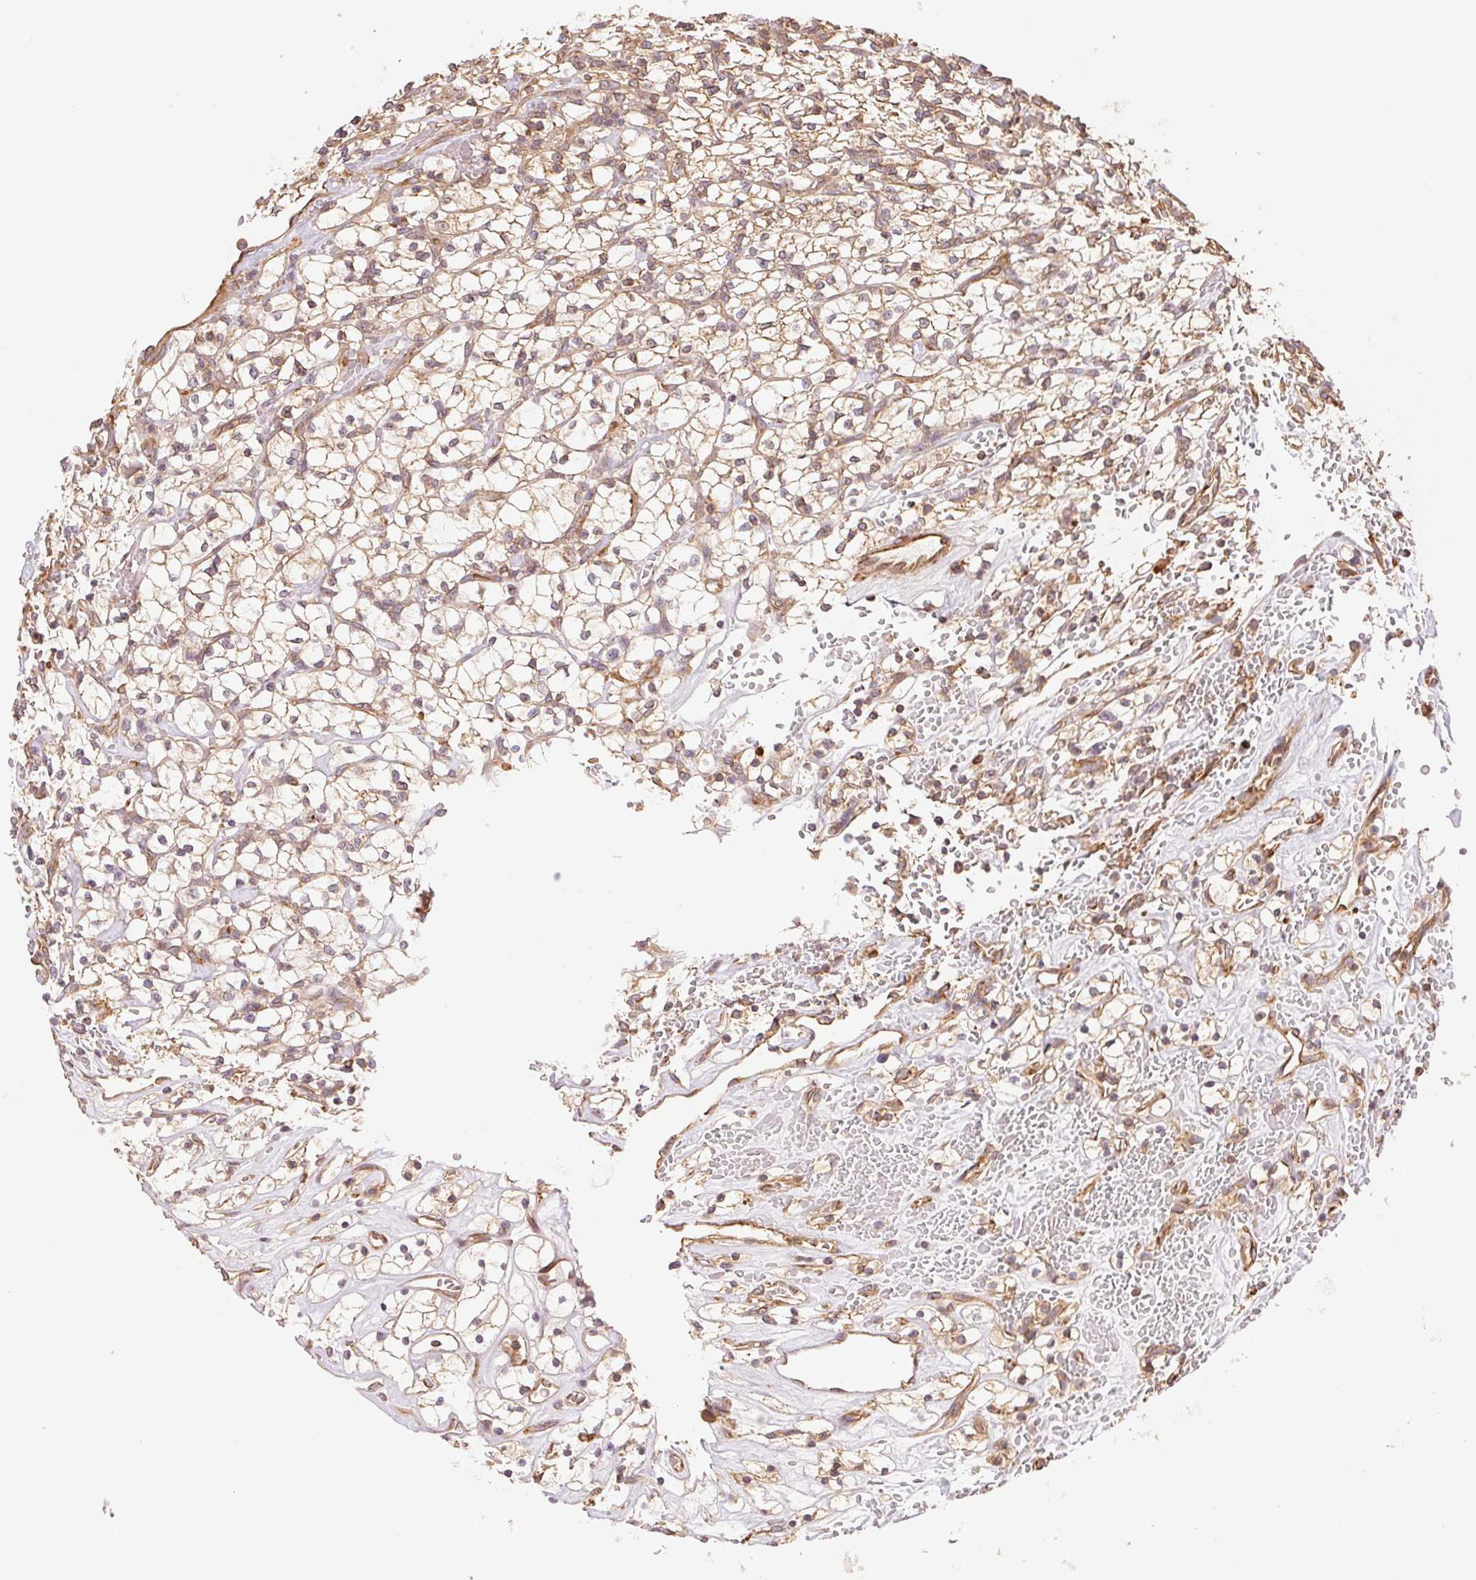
{"staining": {"intensity": "weak", "quantity": ">75%", "location": "cytoplasmic/membranous"}, "tissue": "renal cancer", "cell_type": "Tumor cells", "image_type": "cancer", "snomed": [{"axis": "morphology", "description": "Adenocarcinoma, NOS"}, {"axis": "topography", "description": "Kidney"}], "caption": "The image reveals staining of renal cancer (adenocarcinoma), revealing weak cytoplasmic/membranous protein expression (brown color) within tumor cells. The staining was performed using DAB (3,3'-diaminobenzidine), with brown indicating positive protein expression. Nuclei are stained blue with hematoxylin.", "gene": "C6orf163", "patient": {"sex": "female", "age": 64}}